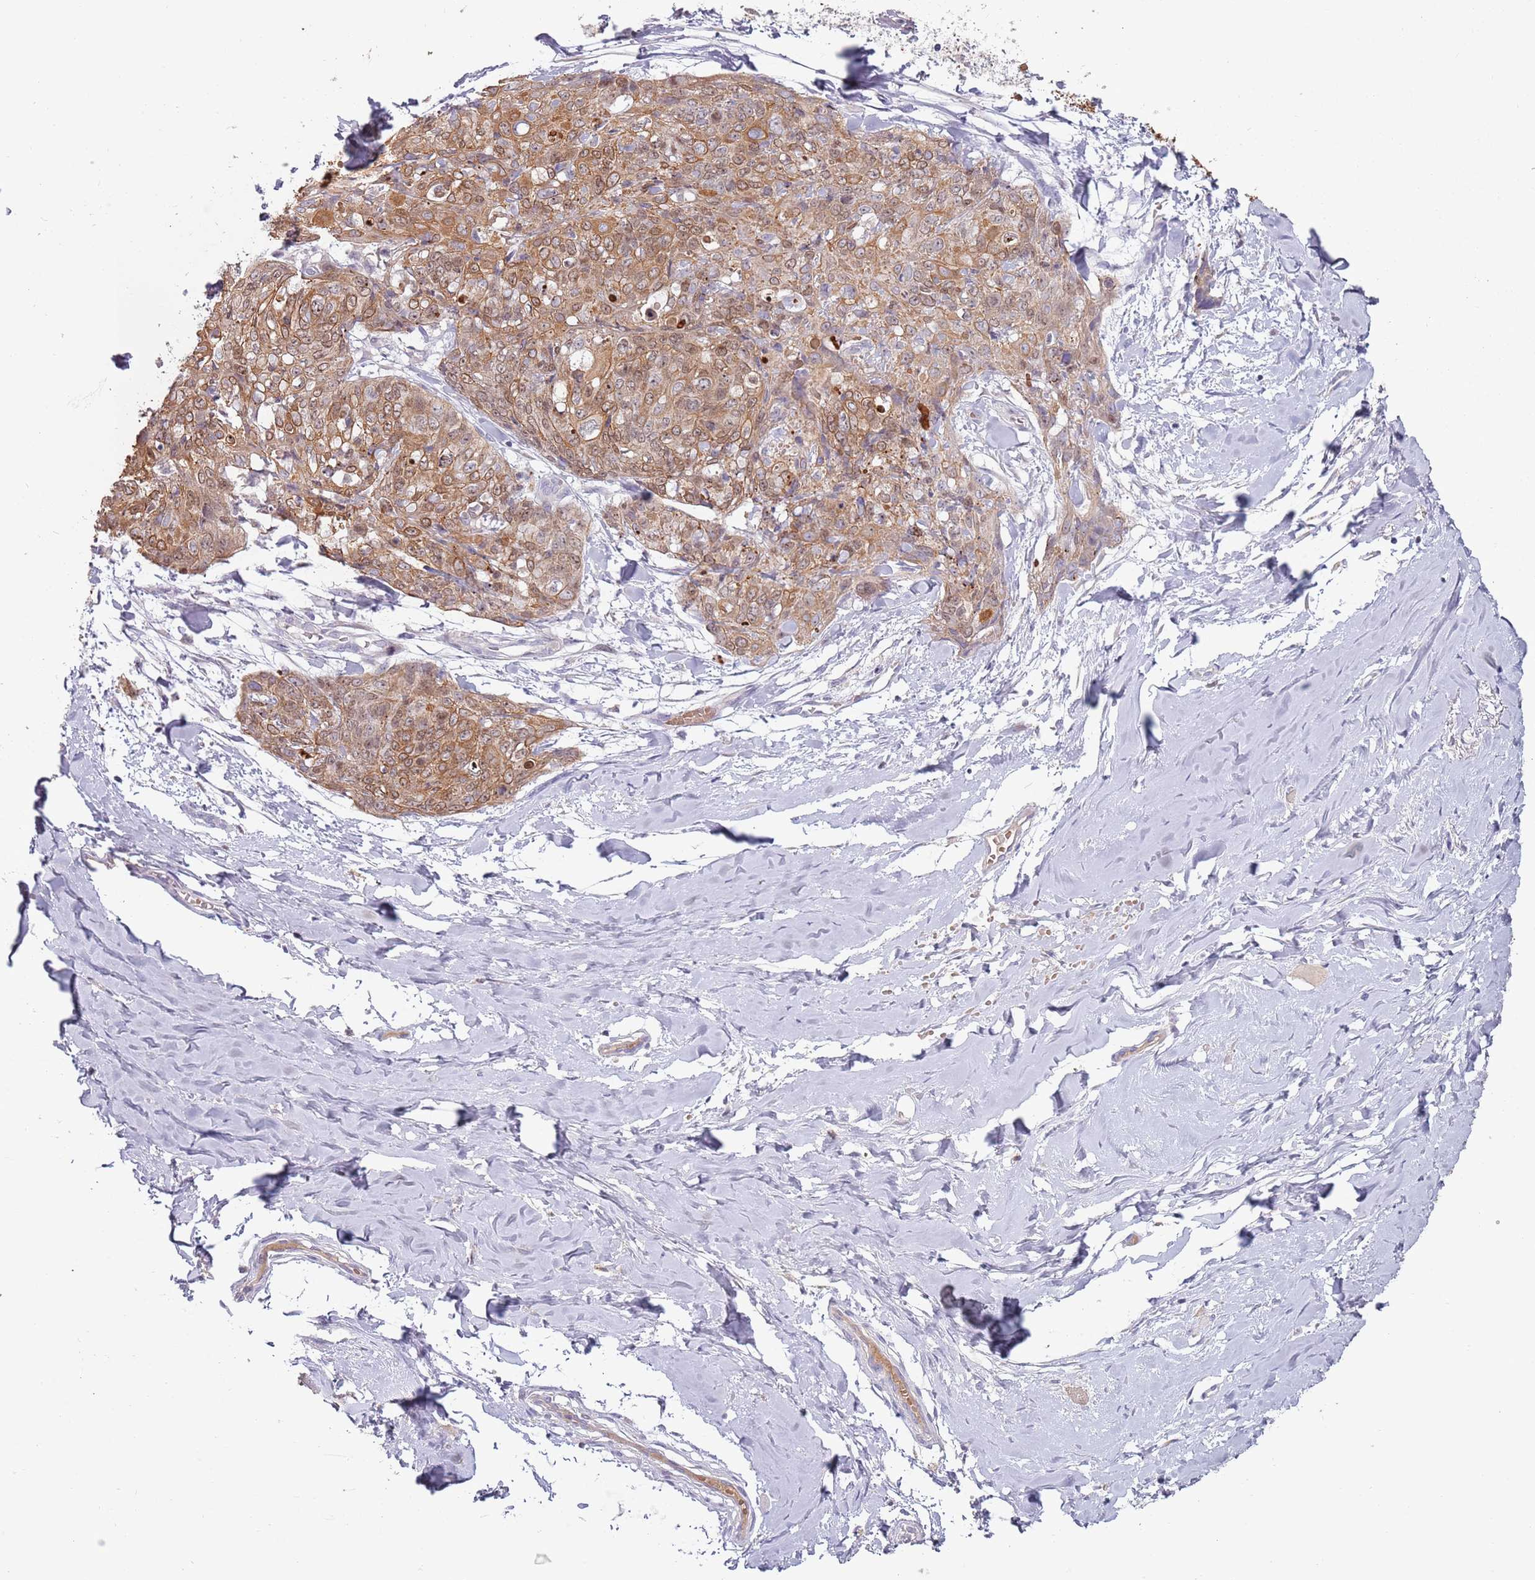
{"staining": {"intensity": "moderate", "quantity": ">75%", "location": "cytoplasmic/membranous"}, "tissue": "skin cancer", "cell_type": "Tumor cells", "image_type": "cancer", "snomed": [{"axis": "morphology", "description": "Squamous cell carcinoma, NOS"}, {"axis": "topography", "description": "Skin"}, {"axis": "topography", "description": "Vulva"}], "caption": "Immunohistochemical staining of human squamous cell carcinoma (skin) exhibits moderate cytoplasmic/membranous protein expression in approximately >75% of tumor cells. (DAB IHC with brightfield microscopy, high magnification).", "gene": "SYS1", "patient": {"sex": "female", "age": 85}}